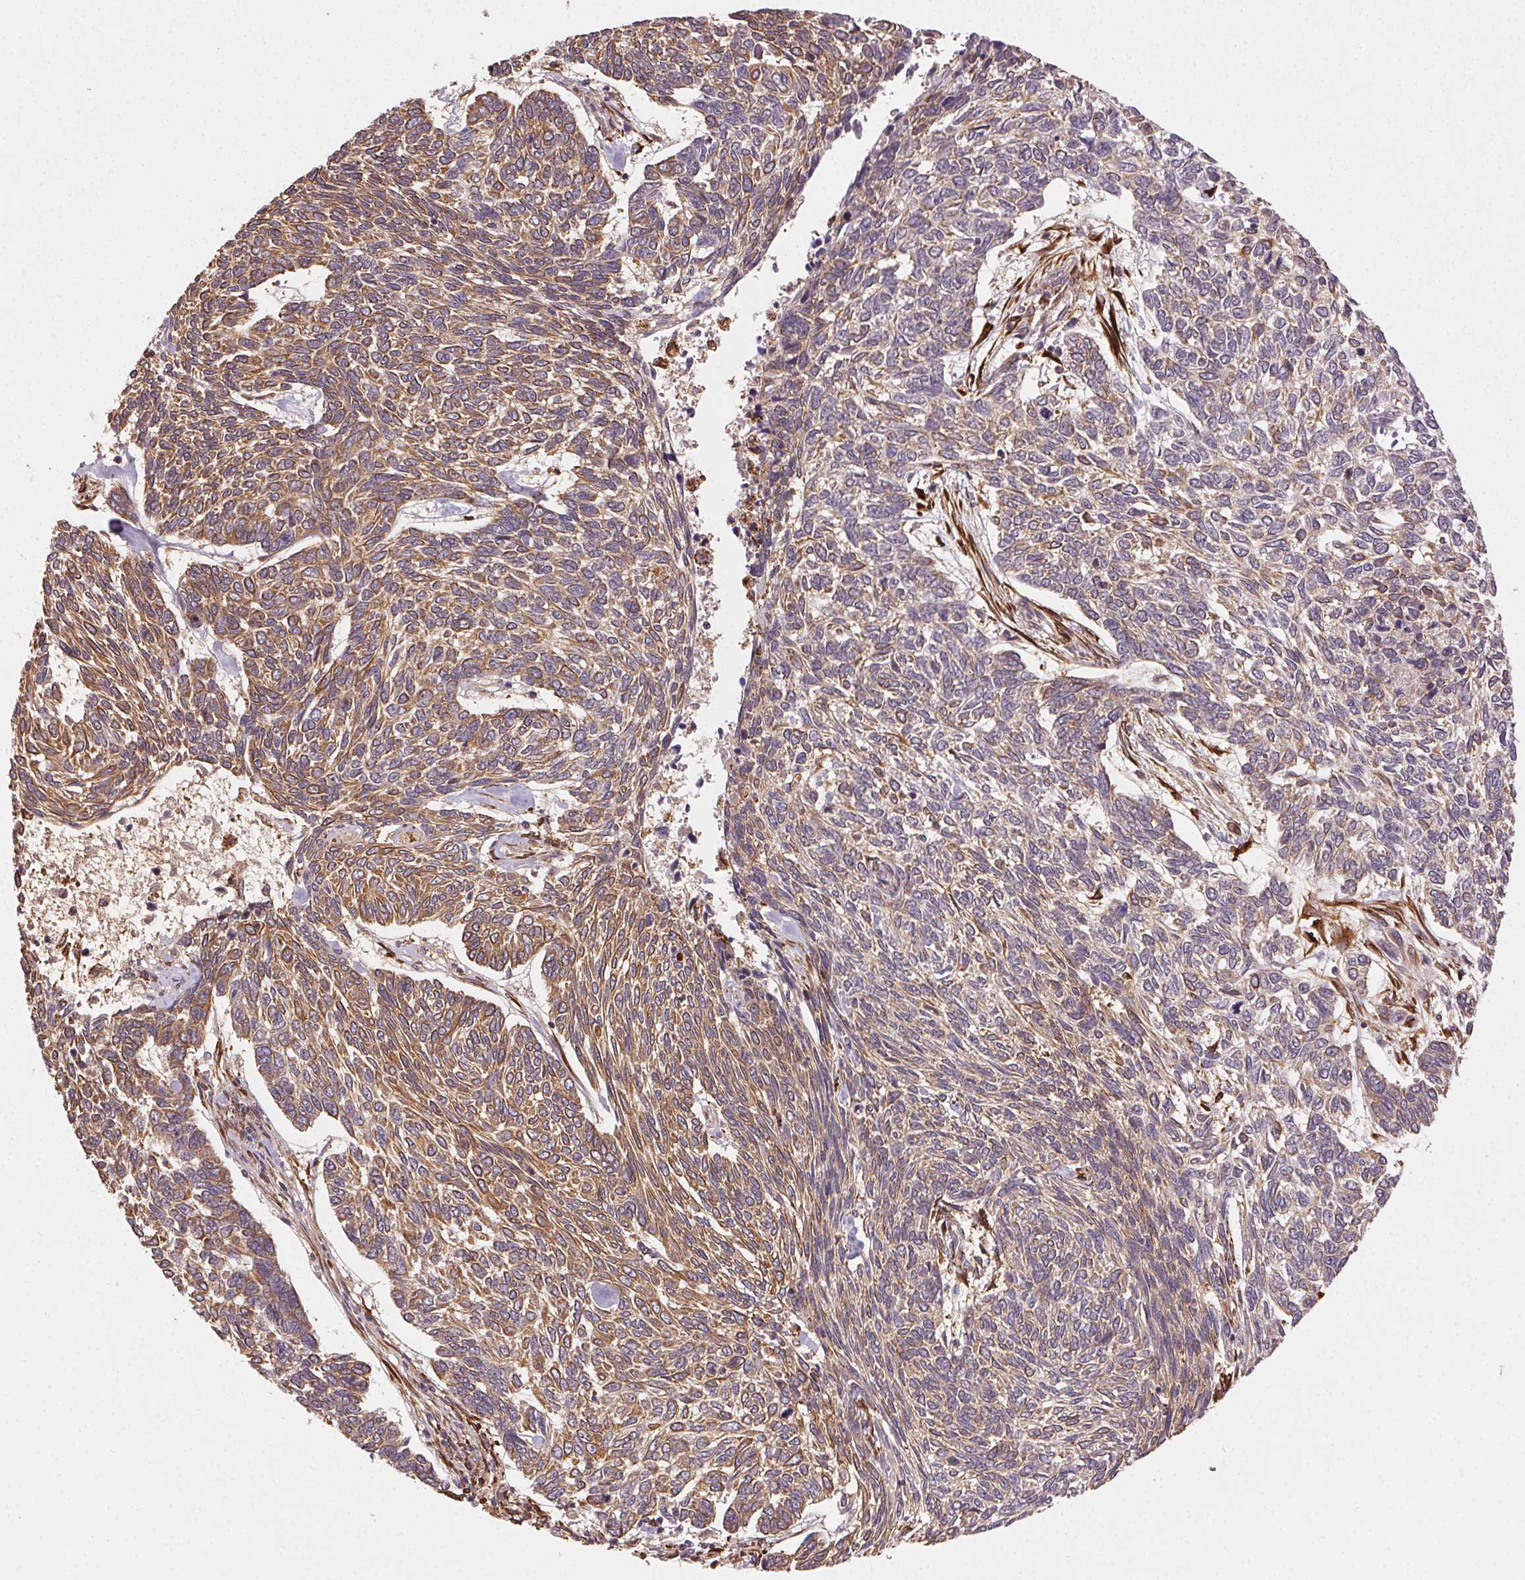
{"staining": {"intensity": "moderate", "quantity": "25%-75%", "location": "cytoplasmic/membranous"}, "tissue": "skin cancer", "cell_type": "Tumor cells", "image_type": "cancer", "snomed": [{"axis": "morphology", "description": "Basal cell carcinoma"}, {"axis": "topography", "description": "Skin"}], "caption": "Immunohistochemical staining of human skin cancer (basal cell carcinoma) reveals medium levels of moderate cytoplasmic/membranous protein positivity in approximately 25%-75% of tumor cells. (IHC, brightfield microscopy, high magnification).", "gene": "KLHL15", "patient": {"sex": "female", "age": 65}}